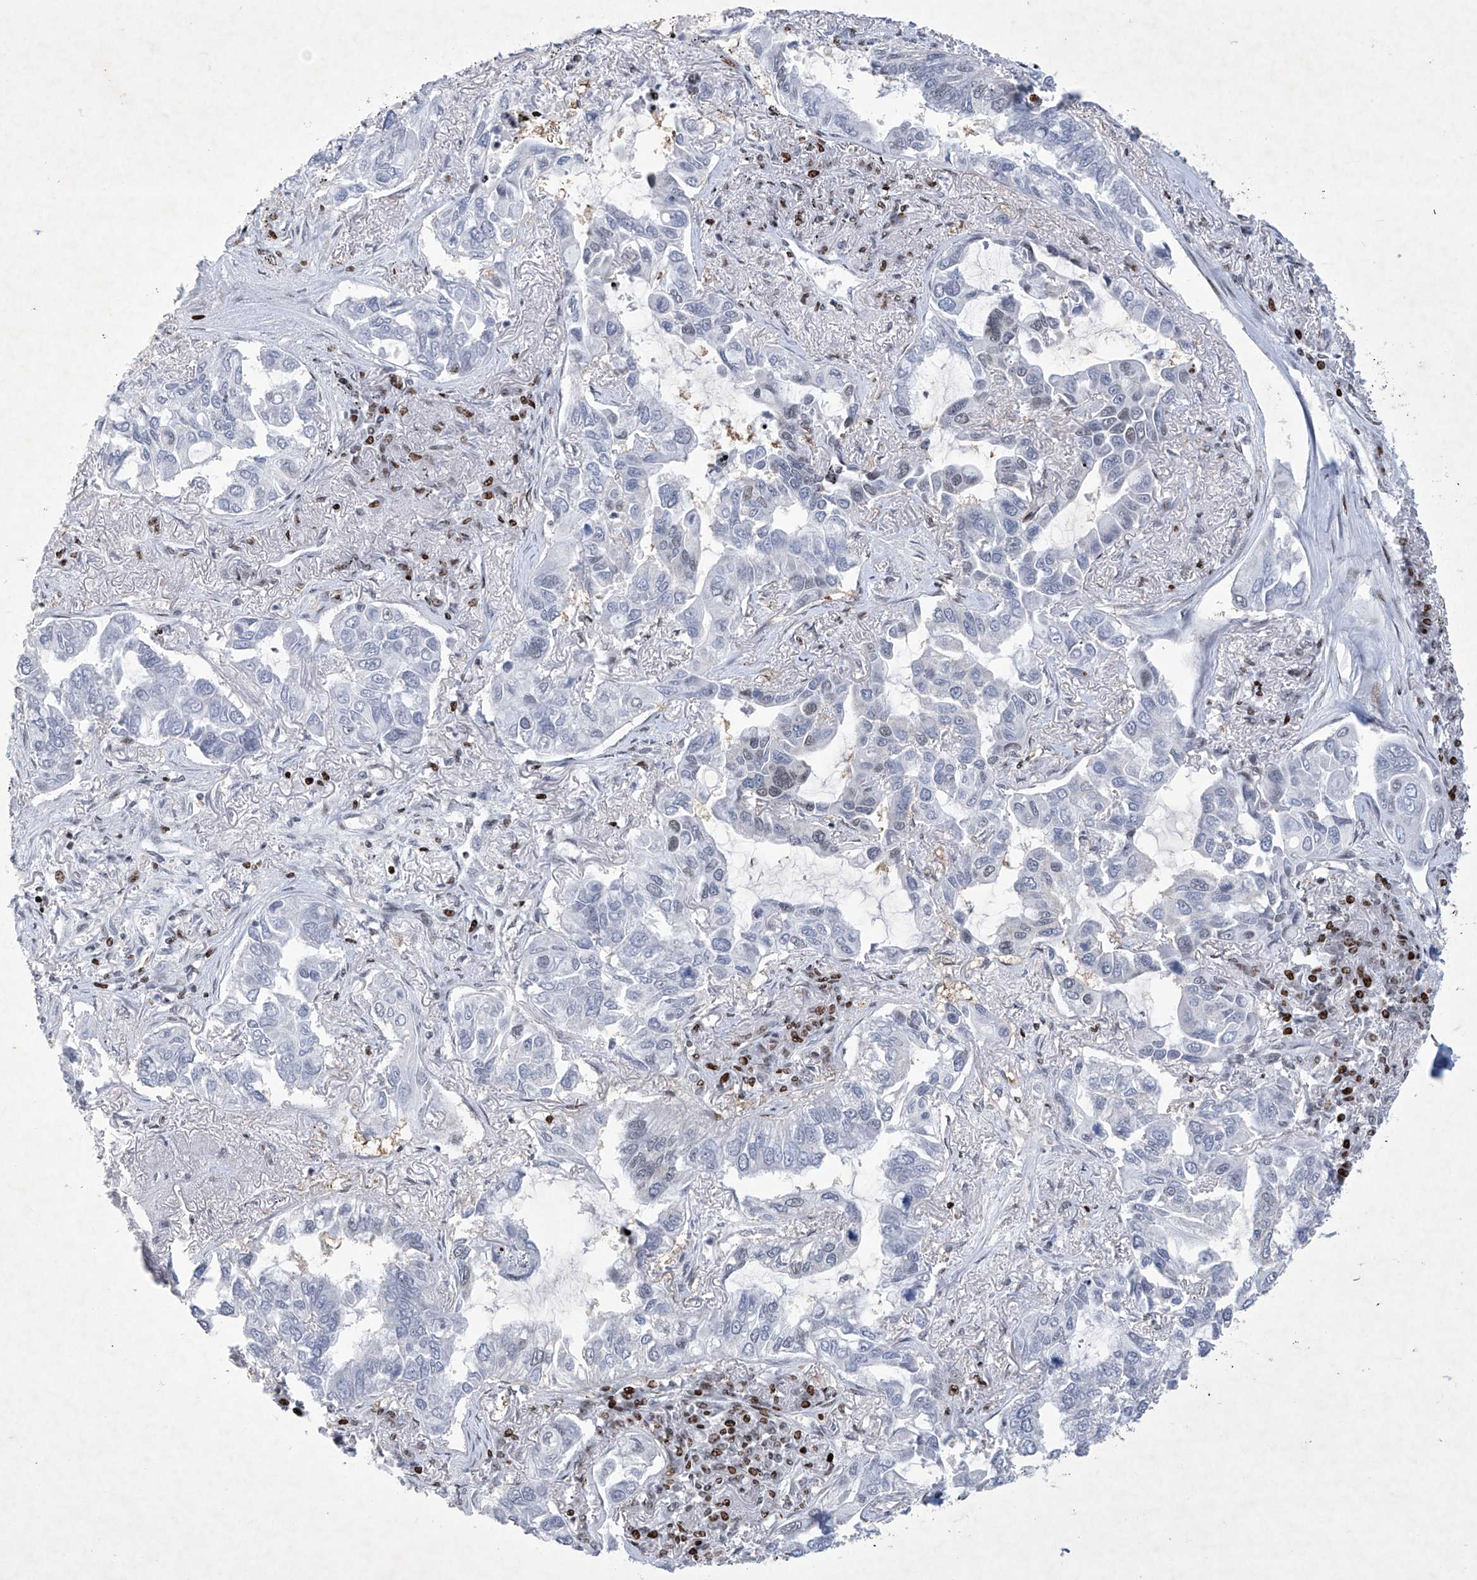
{"staining": {"intensity": "negative", "quantity": "none", "location": "none"}, "tissue": "lung cancer", "cell_type": "Tumor cells", "image_type": "cancer", "snomed": [{"axis": "morphology", "description": "Adenocarcinoma, NOS"}, {"axis": "topography", "description": "Lung"}], "caption": "This is an immunohistochemistry (IHC) image of human lung cancer. There is no staining in tumor cells.", "gene": "RFX7", "patient": {"sex": "male", "age": 64}}